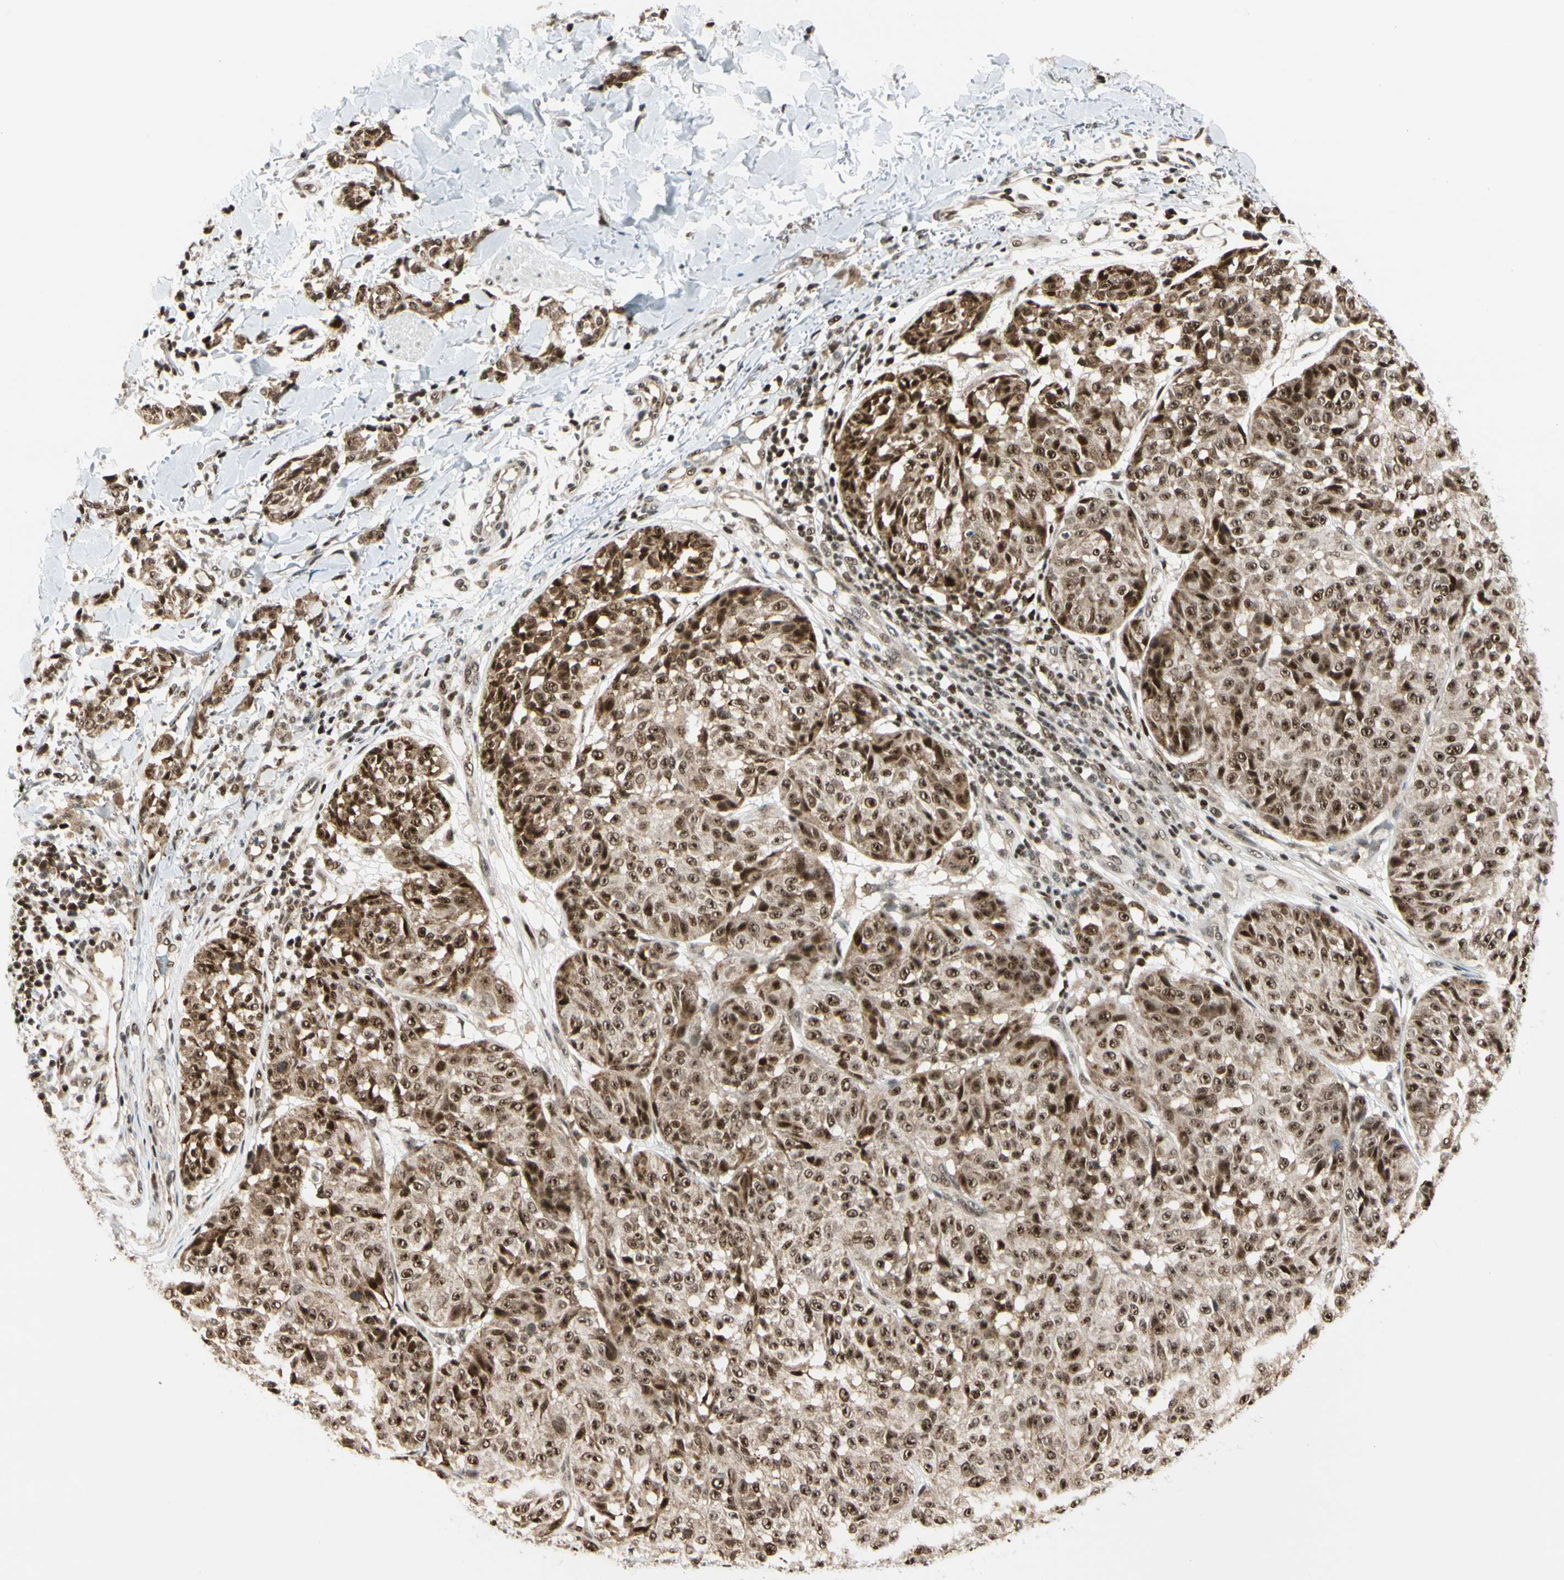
{"staining": {"intensity": "strong", "quantity": ">75%", "location": "cytoplasmic/membranous,nuclear"}, "tissue": "melanoma", "cell_type": "Tumor cells", "image_type": "cancer", "snomed": [{"axis": "morphology", "description": "Malignant melanoma, NOS"}, {"axis": "topography", "description": "Skin"}], "caption": "Melanoma tissue shows strong cytoplasmic/membranous and nuclear staining in about >75% of tumor cells, visualized by immunohistochemistry. Using DAB (3,3'-diaminobenzidine) (brown) and hematoxylin (blue) stains, captured at high magnification using brightfield microscopy.", "gene": "DAXX", "patient": {"sex": "female", "age": 46}}